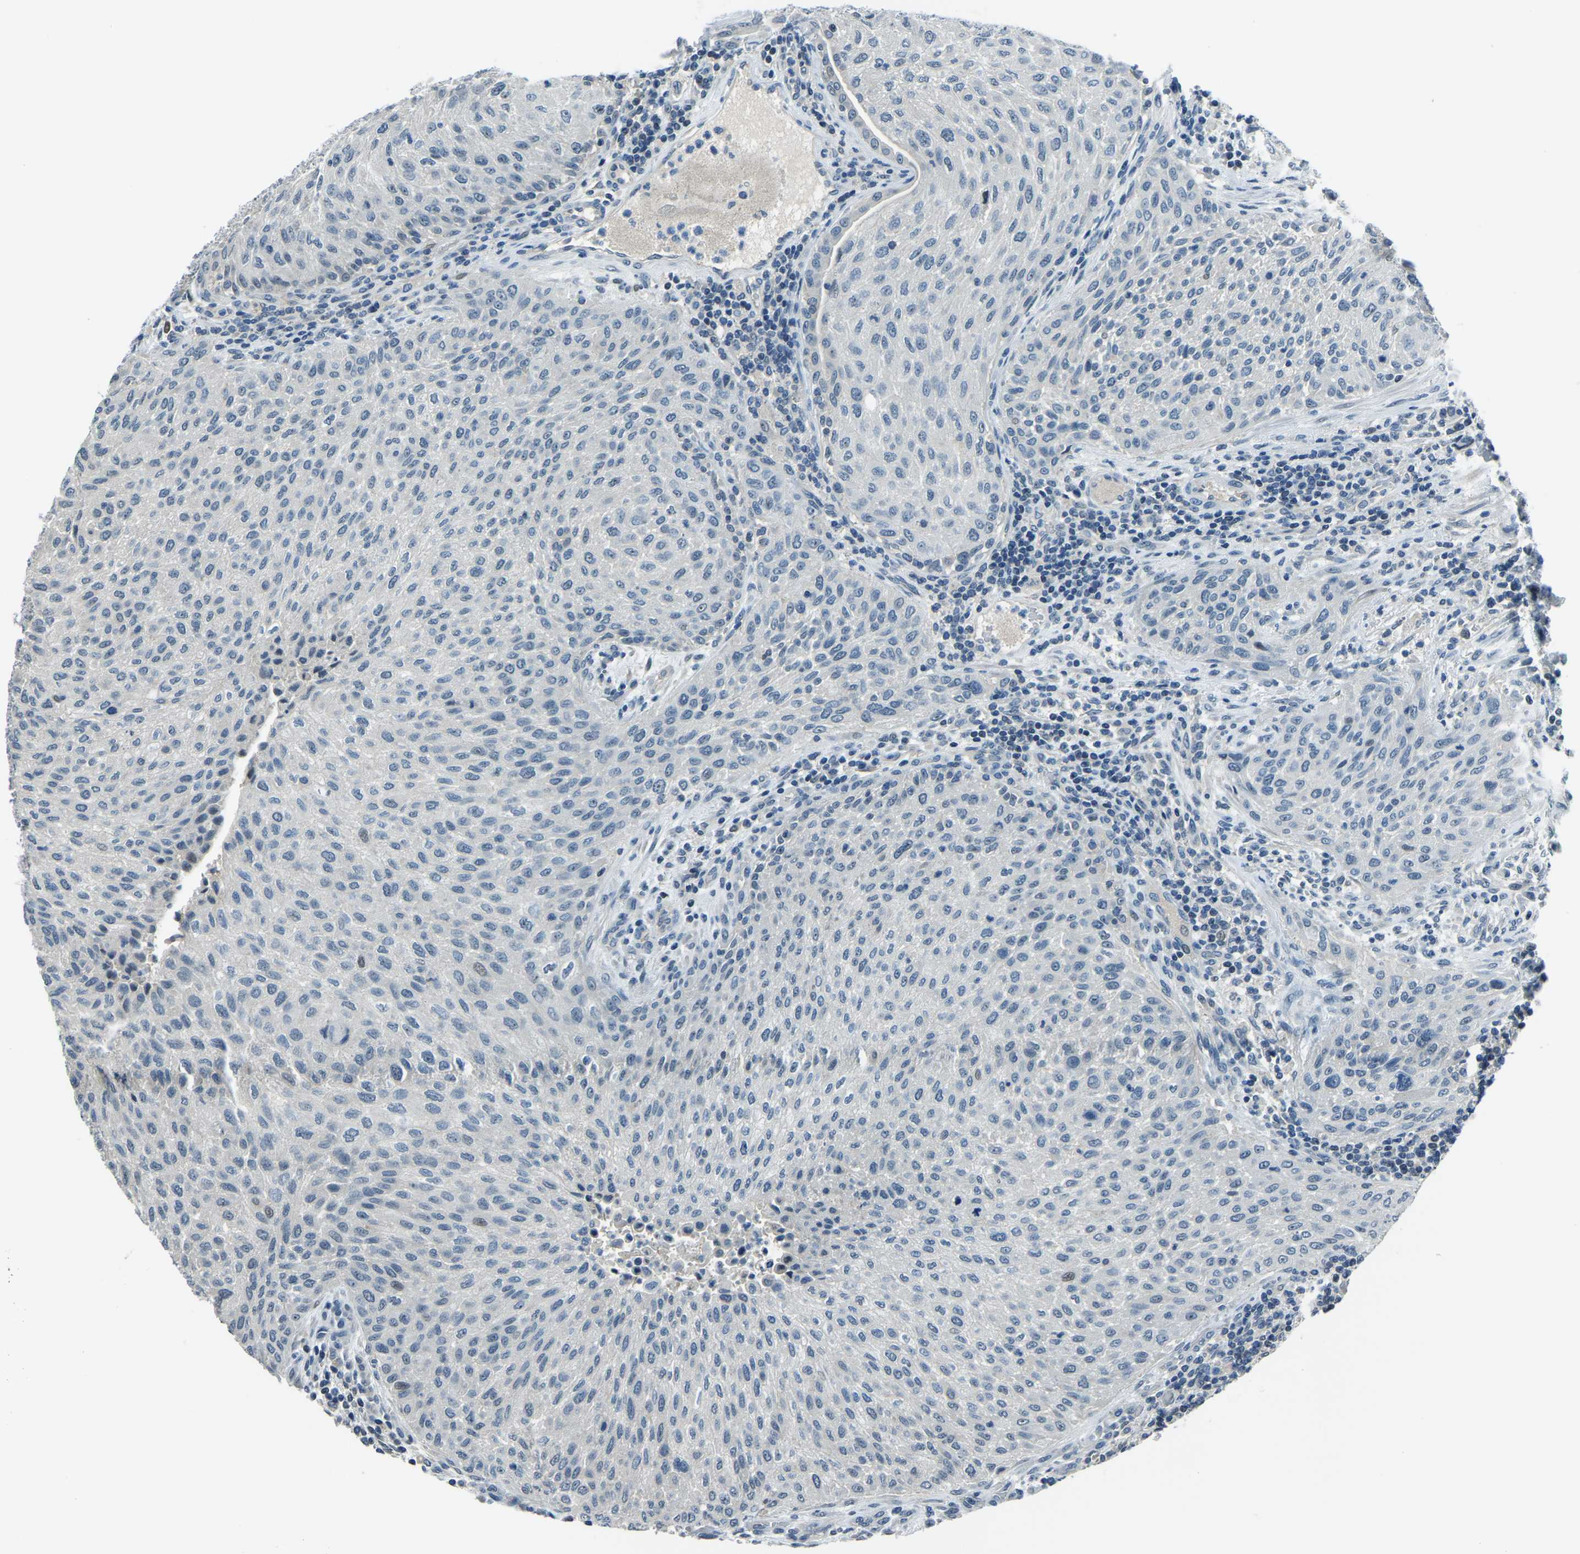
{"staining": {"intensity": "negative", "quantity": "none", "location": "none"}, "tissue": "urothelial cancer", "cell_type": "Tumor cells", "image_type": "cancer", "snomed": [{"axis": "morphology", "description": "Urothelial carcinoma, Low grade"}, {"axis": "morphology", "description": "Urothelial carcinoma, High grade"}, {"axis": "topography", "description": "Urinary bladder"}], "caption": "Tumor cells are negative for brown protein staining in high-grade urothelial carcinoma.", "gene": "RRP1", "patient": {"sex": "male", "age": 35}}